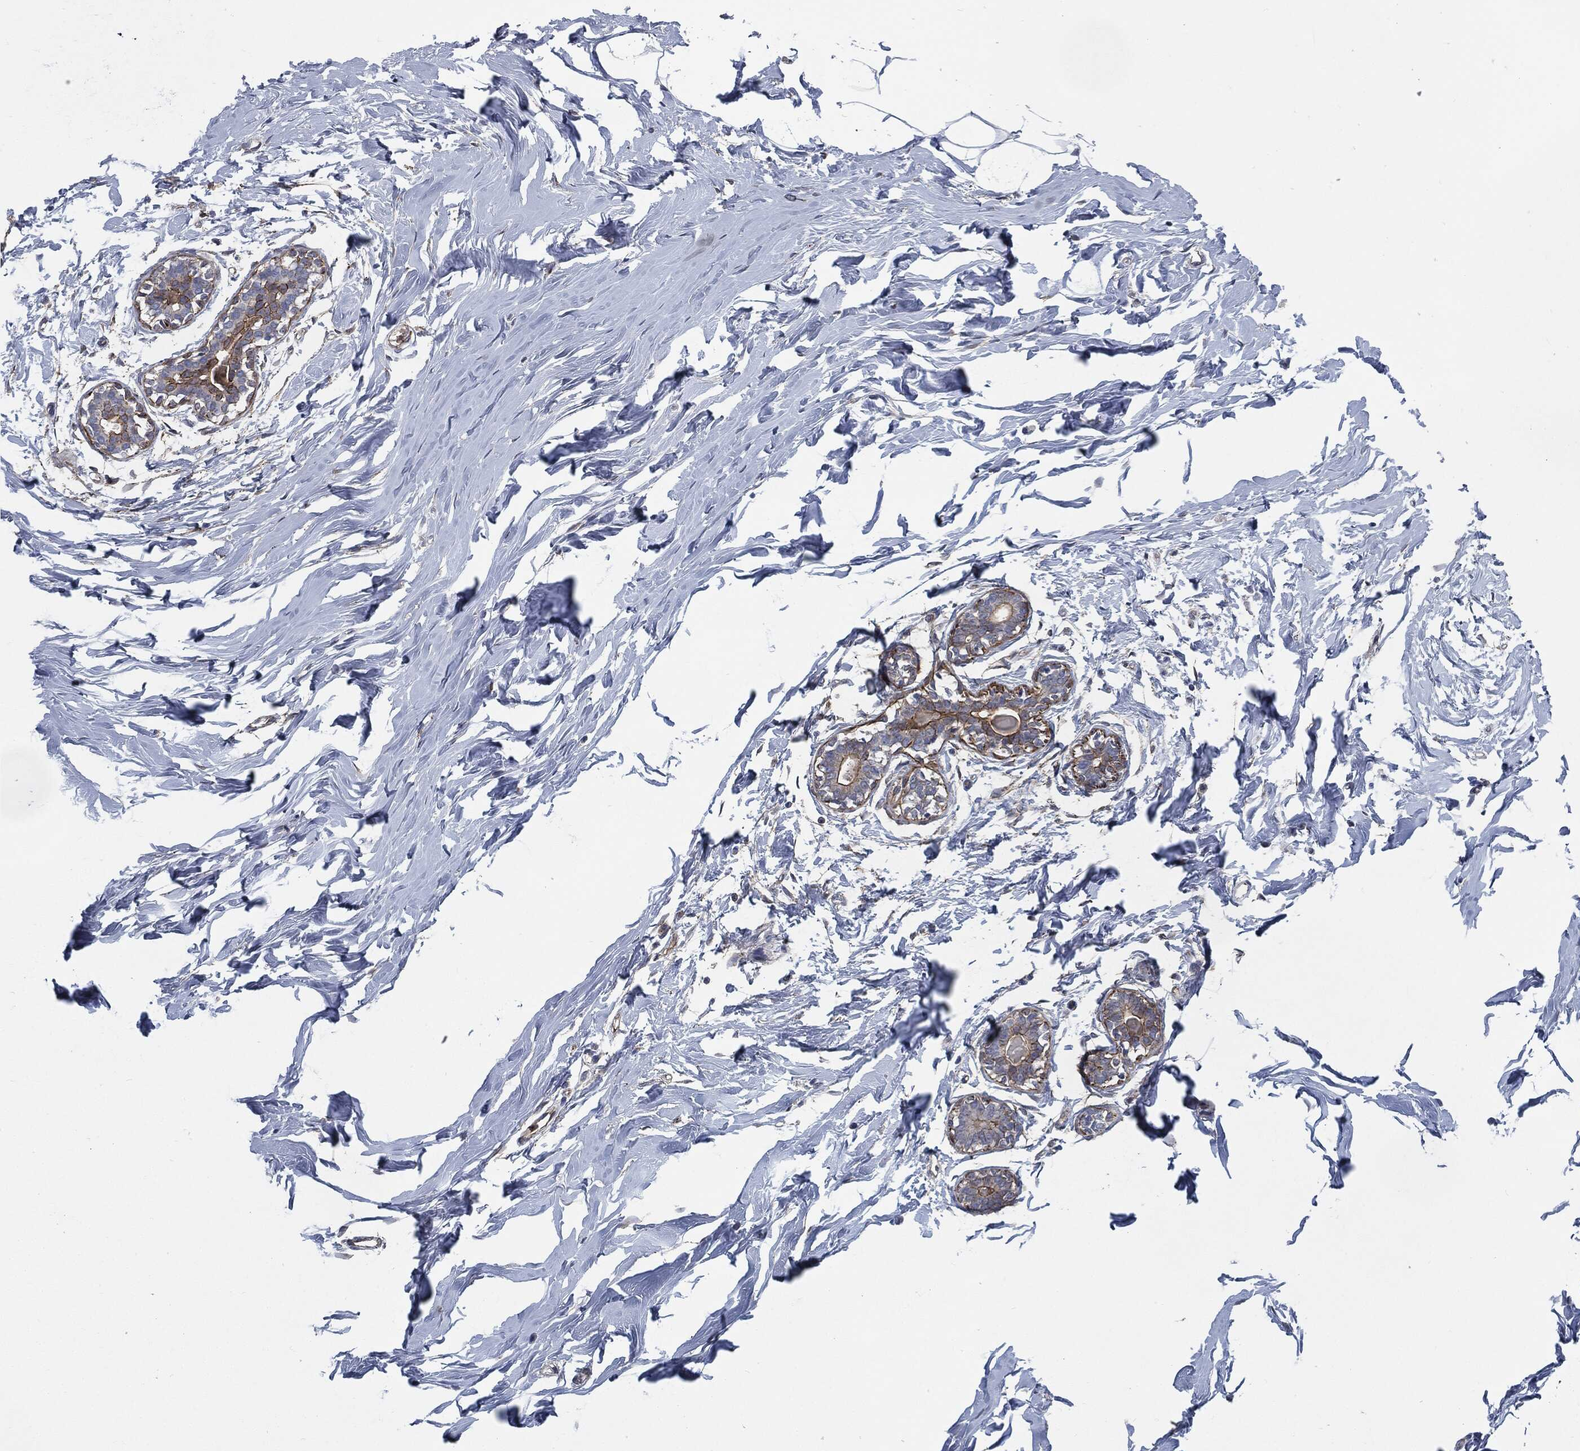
{"staining": {"intensity": "negative", "quantity": "none", "location": "none"}, "tissue": "breast", "cell_type": "Adipocytes", "image_type": "normal", "snomed": [{"axis": "morphology", "description": "Normal tissue, NOS"}, {"axis": "morphology", "description": "Lobular carcinoma, in situ"}, {"axis": "topography", "description": "Breast"}], "caption": "This is an immunohistochemistry image of benign human breast. There is no expression in adipocytes.", "gene": "SVIL", "patient": {"sex": "female", "age": 35}}